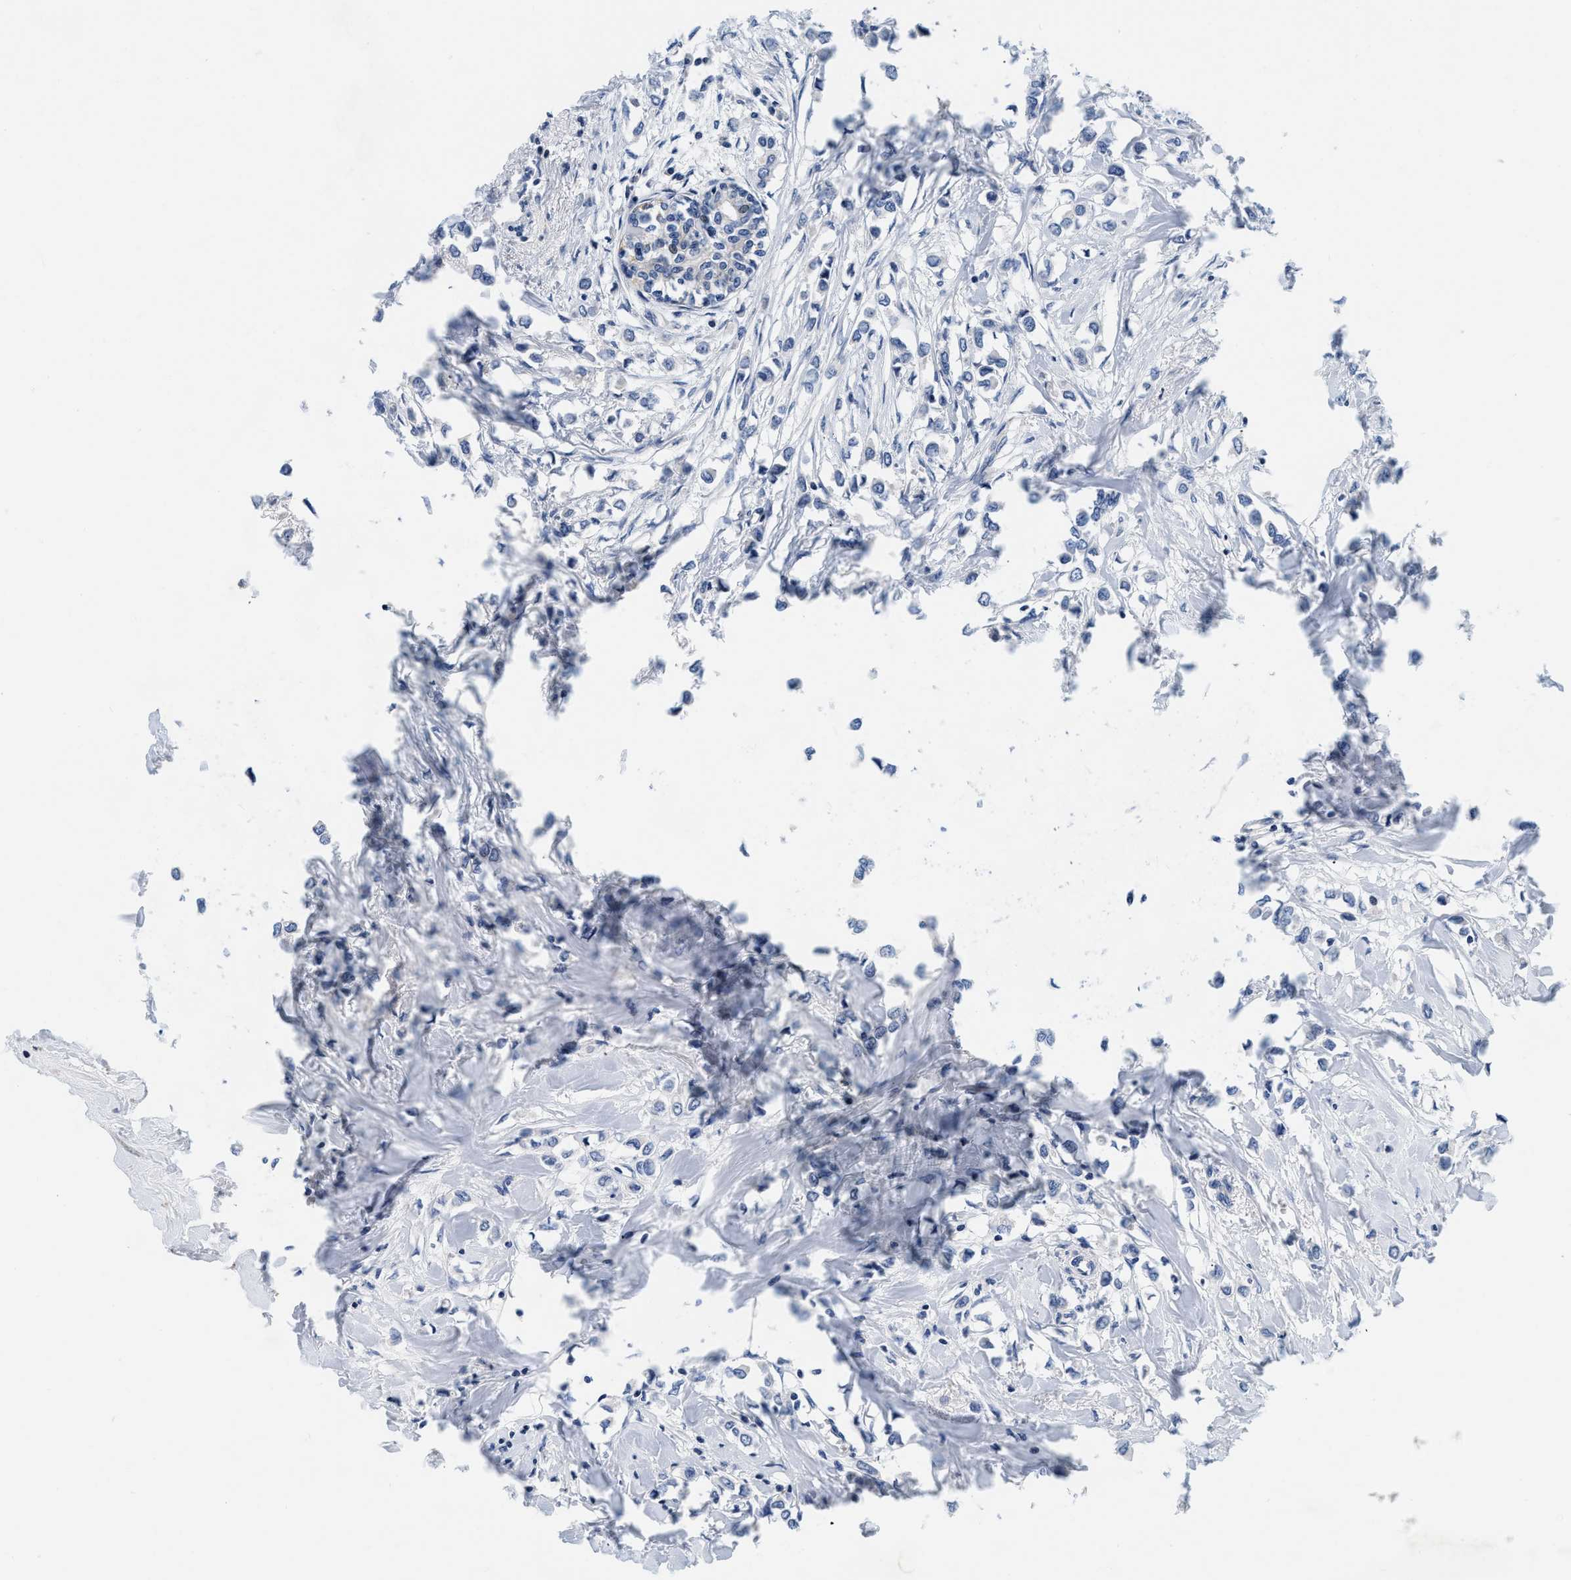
{"staining": {"intensity": "negative", "quantity": "none", "location": "none"}, "tissue": "breast cancer", "cell_type": "Tumor cells", "image_type": "cancer", "snomed": [{"axis": "morphology", "description": "Lobular carcinoma"}, {"axis": "topography", "description": "Breast"}], "caption": "This photomicrograph is of breast cancer stained with immunohistochemistry (IHC) to label a protein in brown with the nuclei are counter-stained blue. There is no staining in tumor cells.", "gene": "PDP1", "patient": {"sex": "female", "age": 51}}